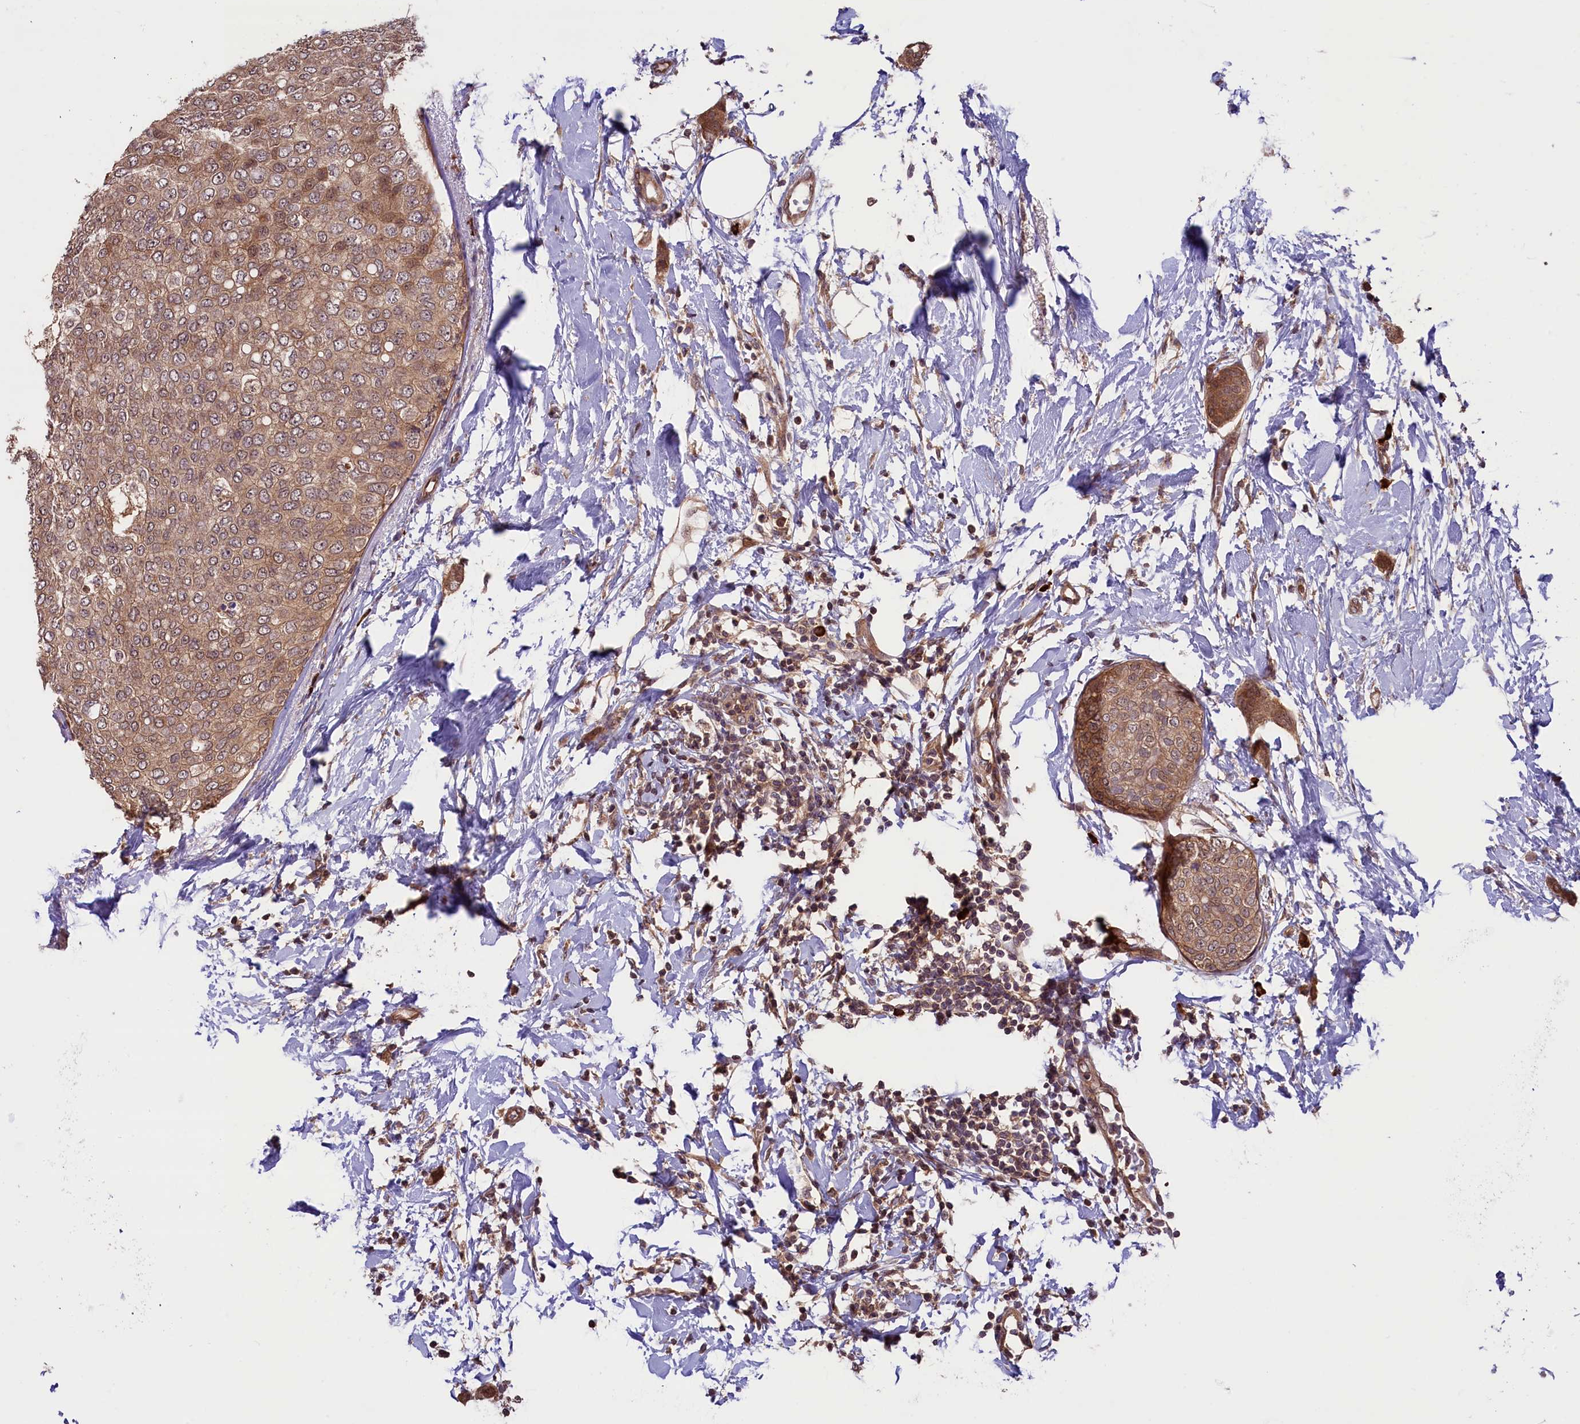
{"staining": {"intensity": "moderate", "quantity": ">75%", "location": "cytoplasmic/membranous,nuclear"}, "tissue": "breast cancer", "cell_type": "Tumor cells", "image_type": "cancer", "snomed": [{"axis": "morphology", "description": "Duct carcinoma"}, {"axis": "topography", "description": "Breast"}], "caption": "Intraductal carcinoma (breast) stained with a protein marker demonstrates moderate staining in tumor cells.", "gene": "RIC8A", "patient": {"sex": "female", "age": 72}}